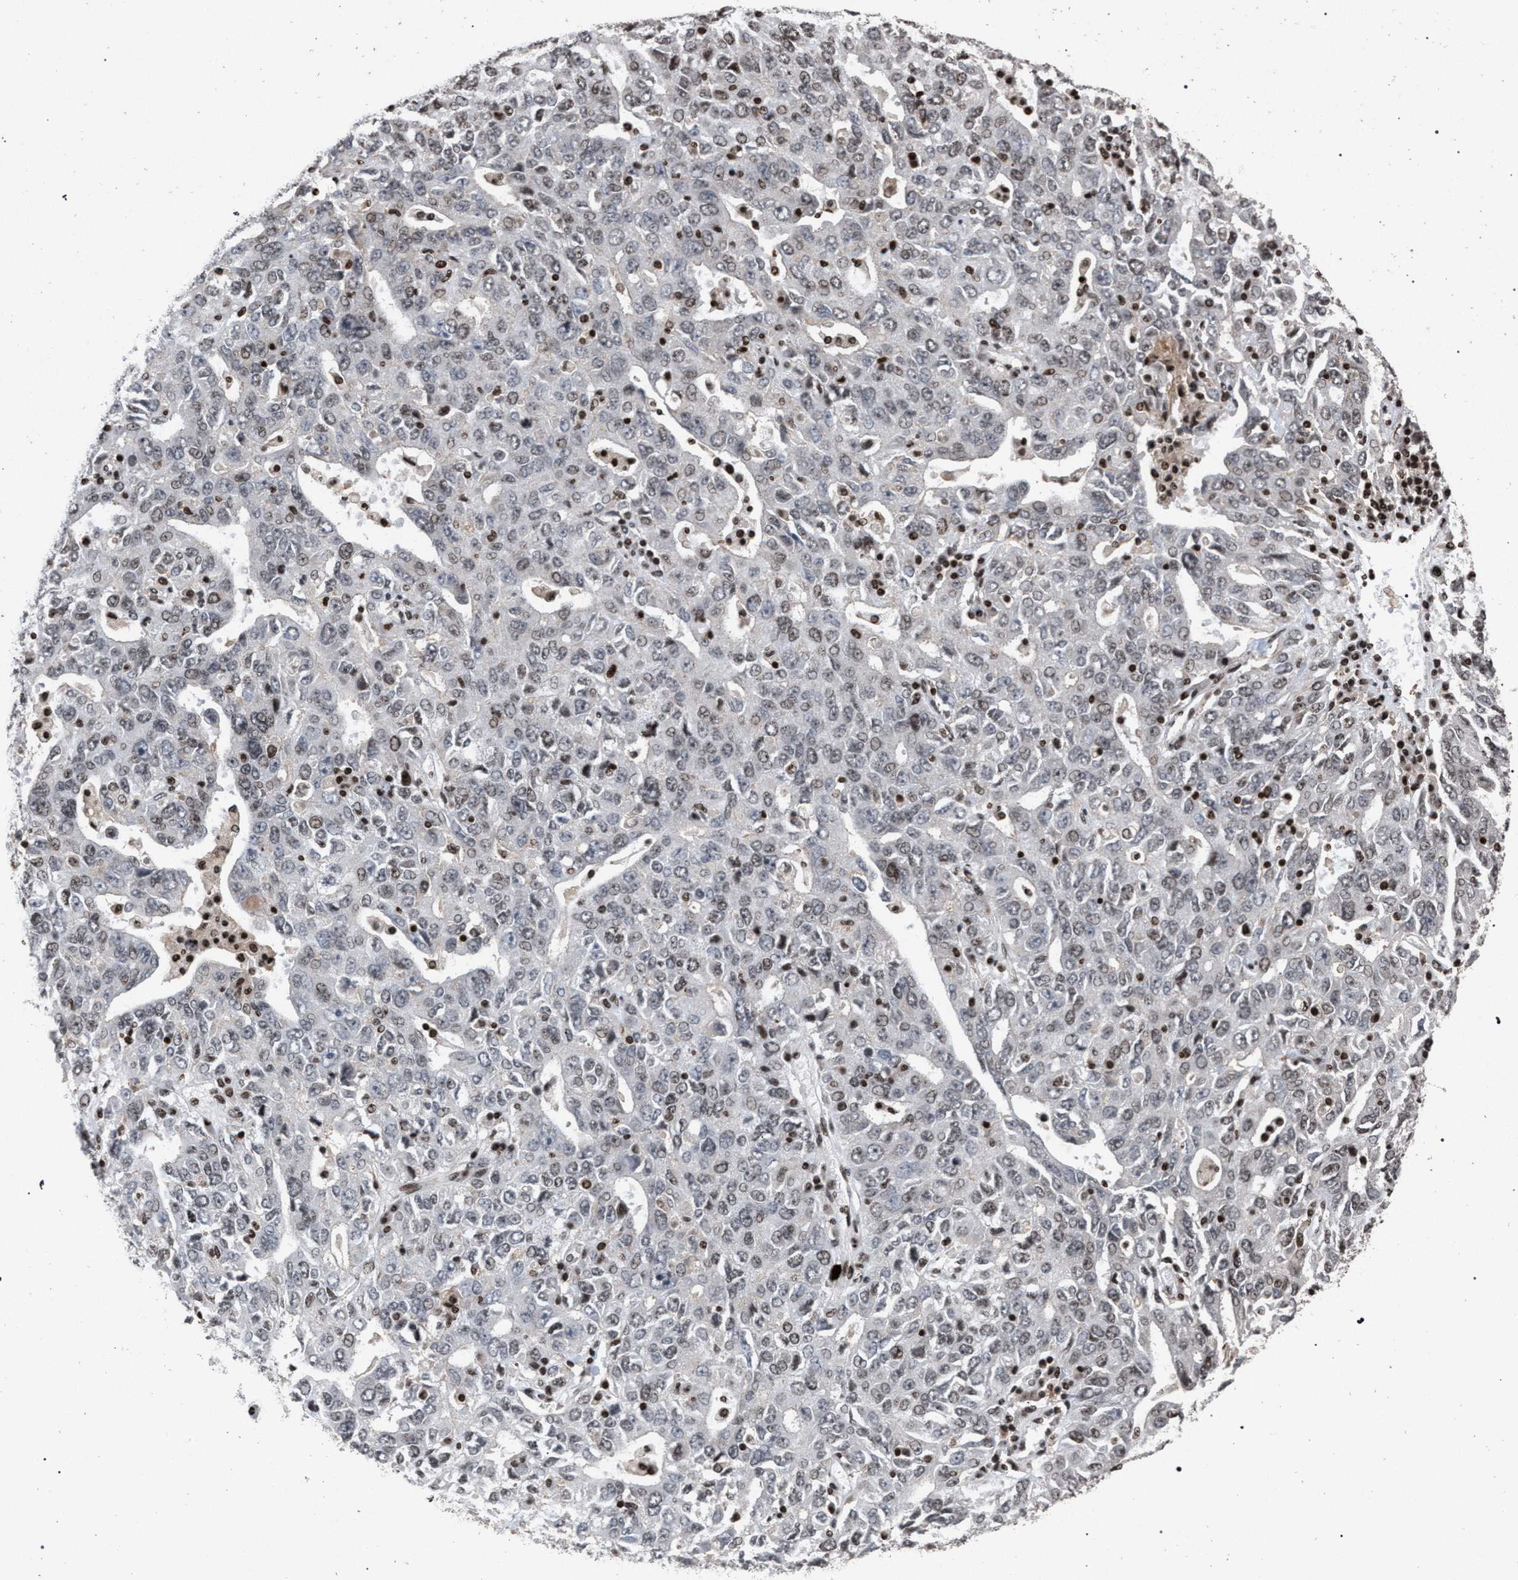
{"staining": {"intensity": "weak", "quantity": "25%-75%", "location": "nuclear"}, "tissue": "ovarian cancer", "cell_type": "Tumor cells", "image_type": "cancer", "snomed": [{"axis": "morphology", "description": "Carcinoma, endometroid"}, {"axis": "topography", "description": "Ovary"}], "caption": "Ovarian endometroid carcinoma tissue displays weak nuclear expression in approximately 25%-75% of tumor cells The protein of interest is shown in brown color, while the nuclei are stained blue.", "gene": "FOXD3", "patient": {"sex": "female", "age": 62}}